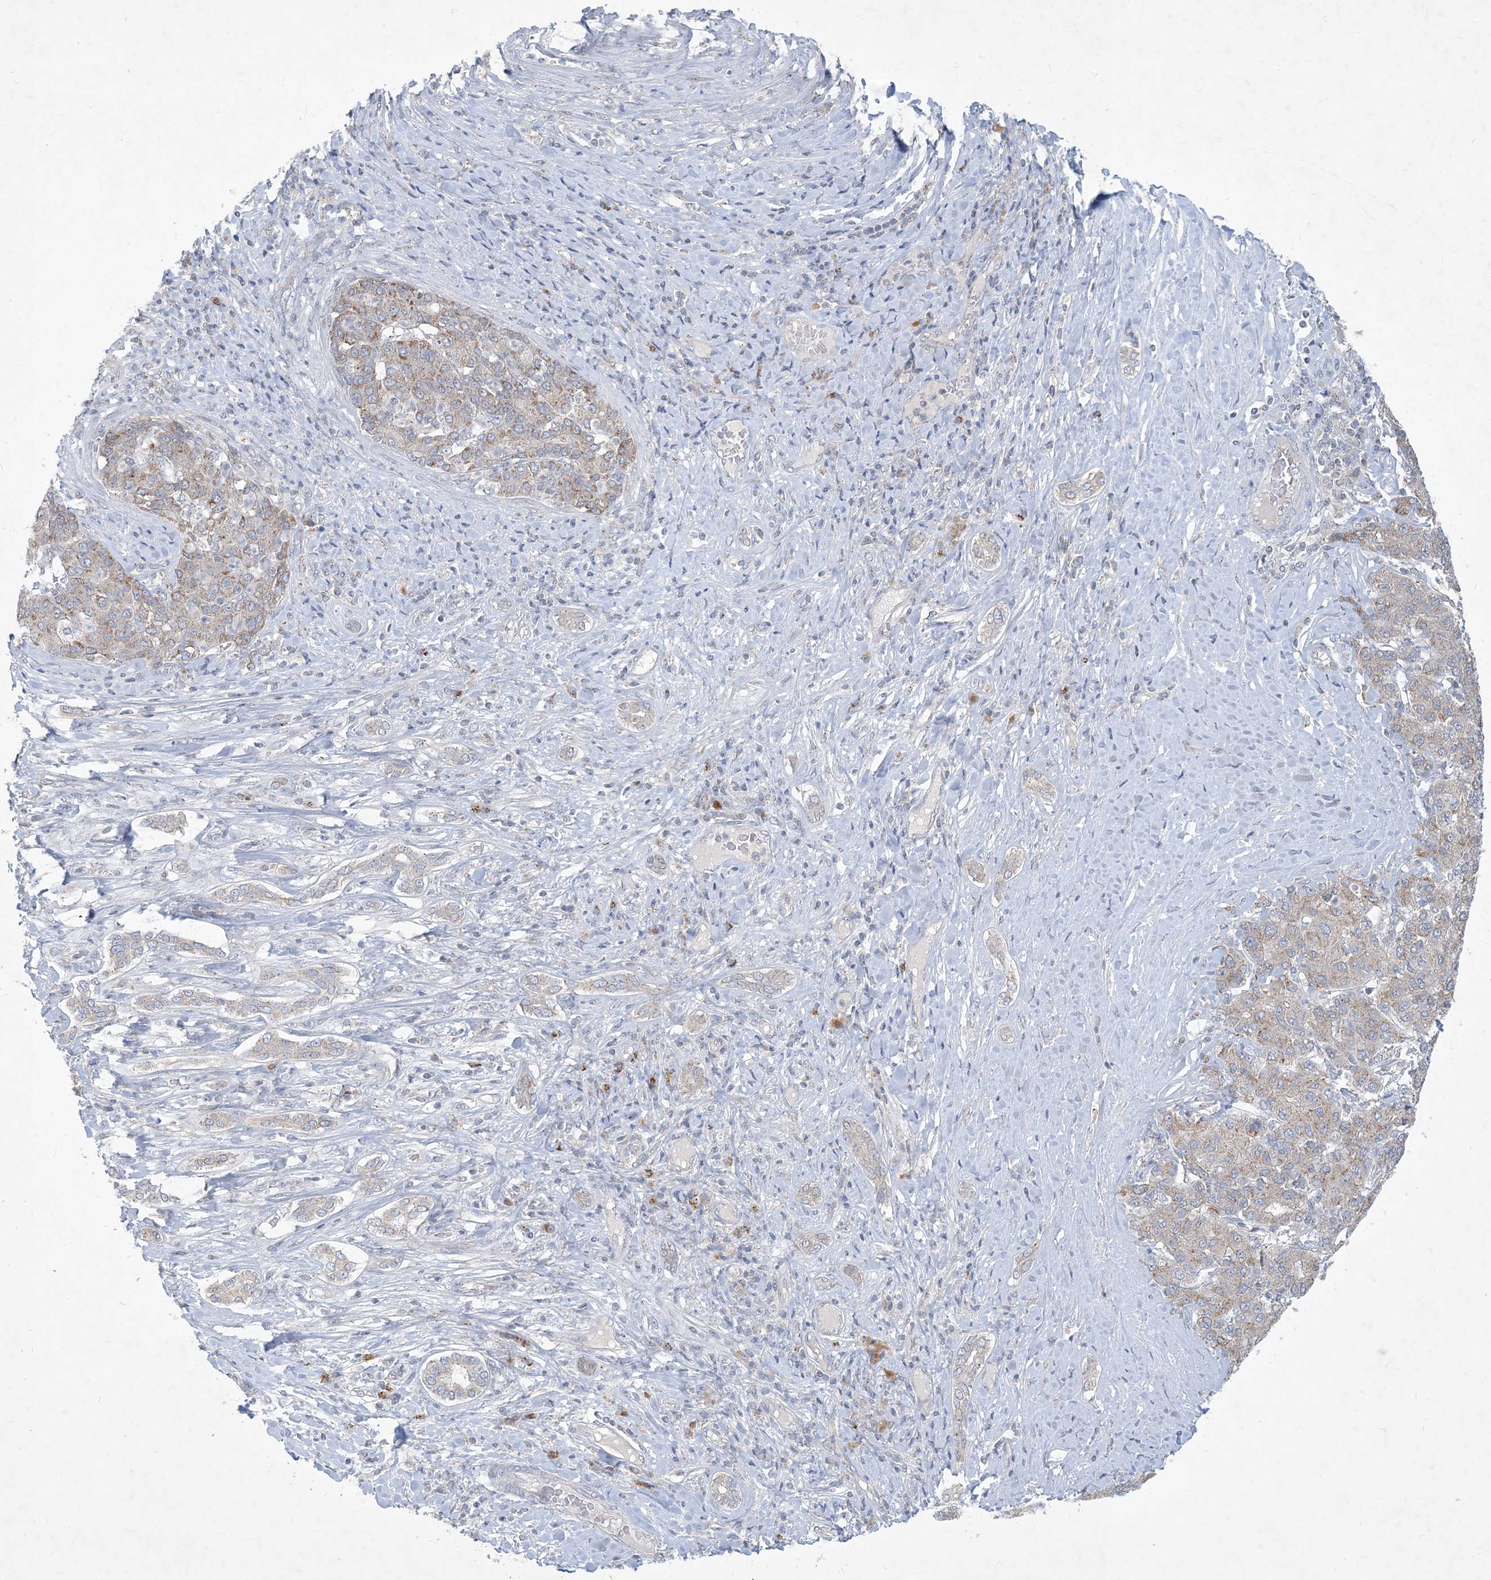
{"staining": {"intensity": "weak", "quantity": ">75%", "location": "cytoplasmic/membranous"}, "tissue": "liver cancer", "cell_type": "Tumor cells", "image_type": "cancer", "snomed": [{"axis": "morphology", "description": "Carcinoma, Hepatocellular, NOS"}, {"axis": "topography", "description": "Liver"}], "caption": "Liver cancer (hepatocellular carcinoma) stained for a protein shows weak cytoplasmic/membranous positivity in tumor cells. The staining was performed using DAB to visualize the protein expression in brown, while the nuclei were stained in blue with hematoxylin (Magnification: 20x).", "gene": "CCDC14", "patient": {"sex": "male", "age": 65}}